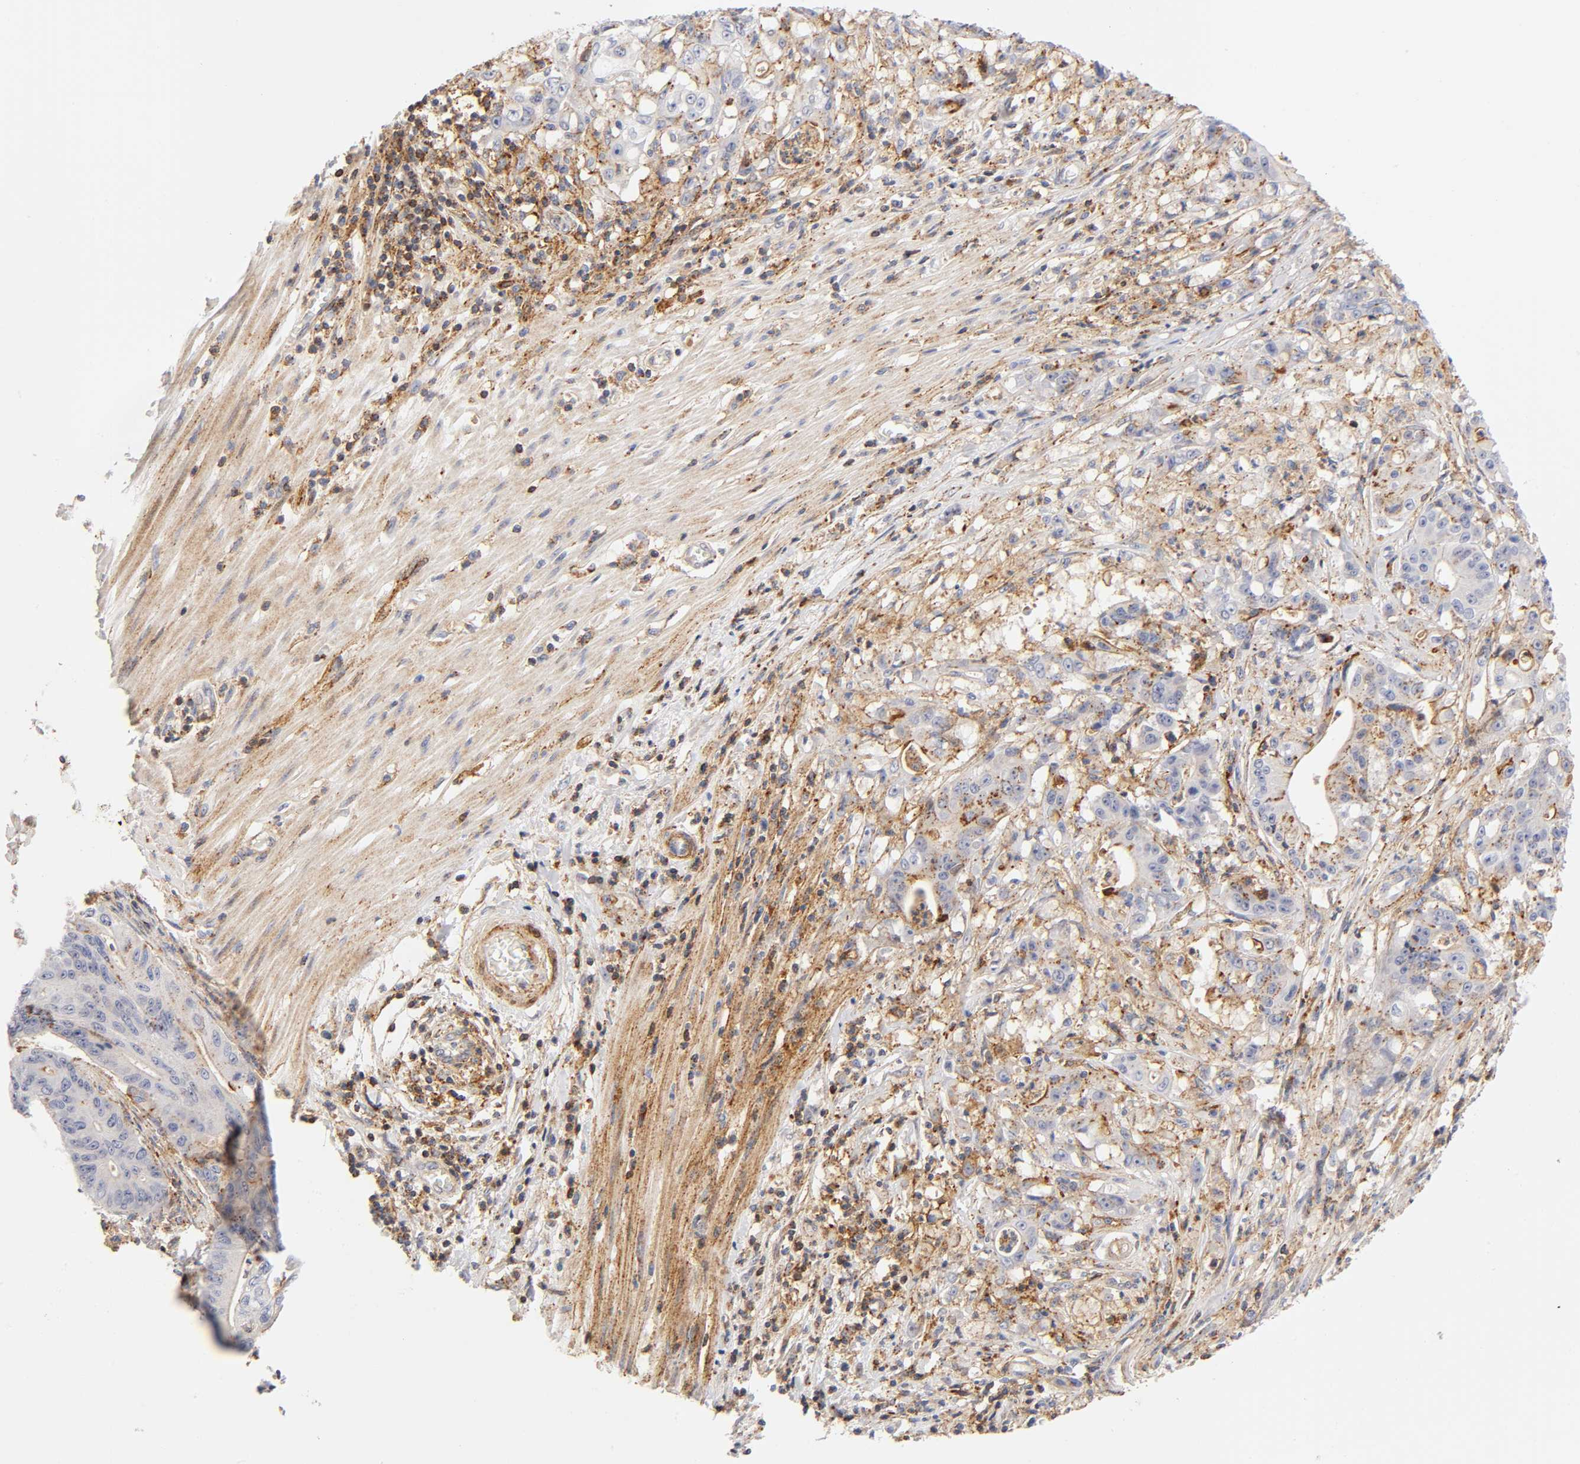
{"staining": {"intensity": "moderate", "quantity": "<25%", "location": "cytoplasmic/membranous"}, "tissue": "pancreatic cancer", "cell_type": "Tumor cells", "image_type": "cancer", "snomed": [{"axis": "morphology", "description": "Normal tissue, NOS"}, {"axis": "topography", "description": "Lymph node"}], "caption": "This histopathology image shows immunohistochemistry staining of pancreatic cancer, with low moderate cytoplasmic/membranous positivity in about <25% of tumor cells.", "gene": "ANXA7", "patient": {"sex": "male", "age": 62}}